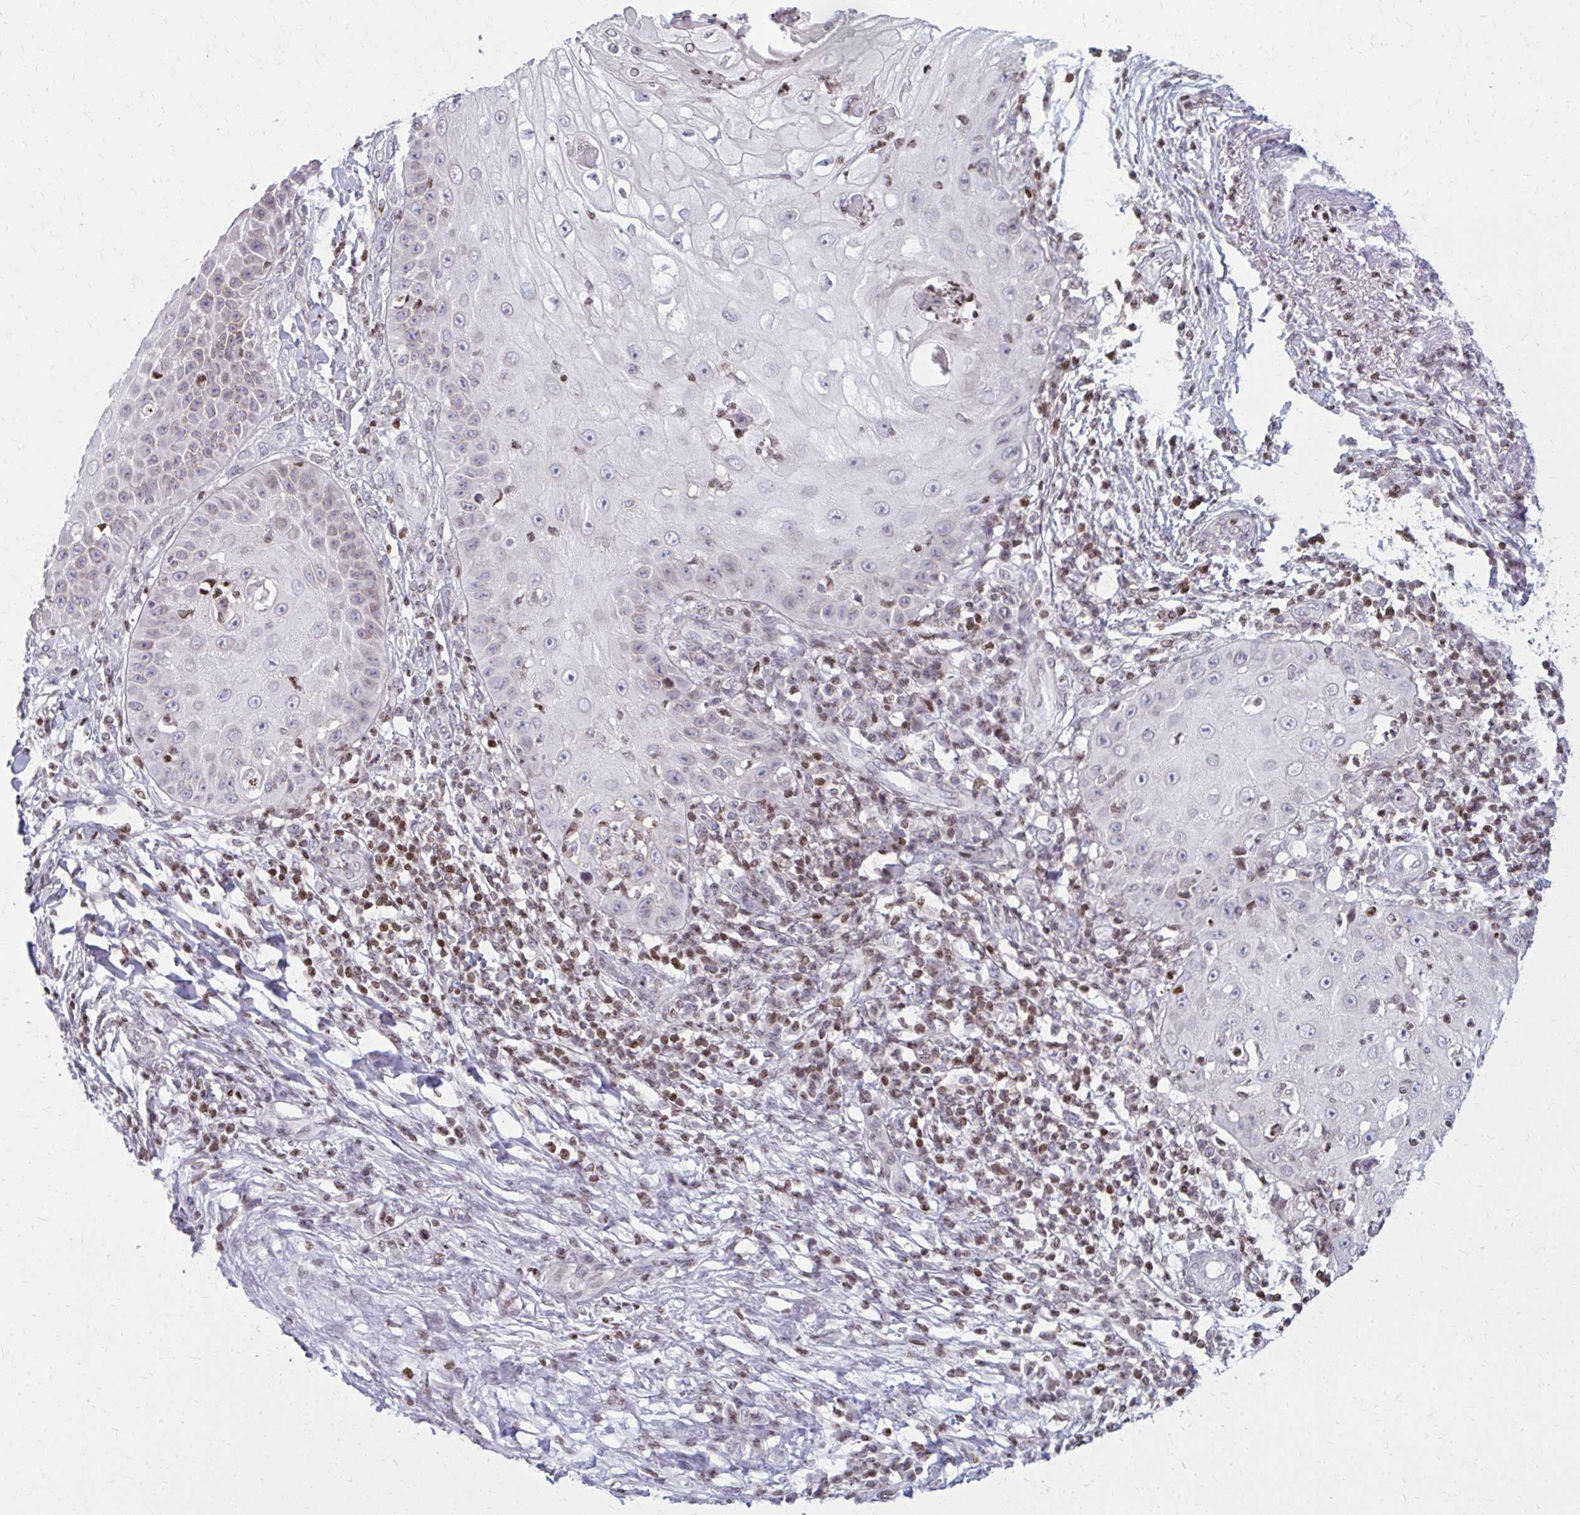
{"staining": {"intensity": "weak", "quantity": "<25%", "location": "nuclear"}, "tissue": "skin cancer", "cell_type": "Tumor cells", "image_type": "cancer", "snomed": [{"axis": "morphology", "description": "Squamous cell carcinoma, NOS"}, {"axis": "topography", "description": "Skin"}], "caption": "The micrograph shows no significant expression in tumor cells of squamous cell carcinoma (skin).", "gene": "AP5M1", "patient": {"sex": "male", "age": 70}}